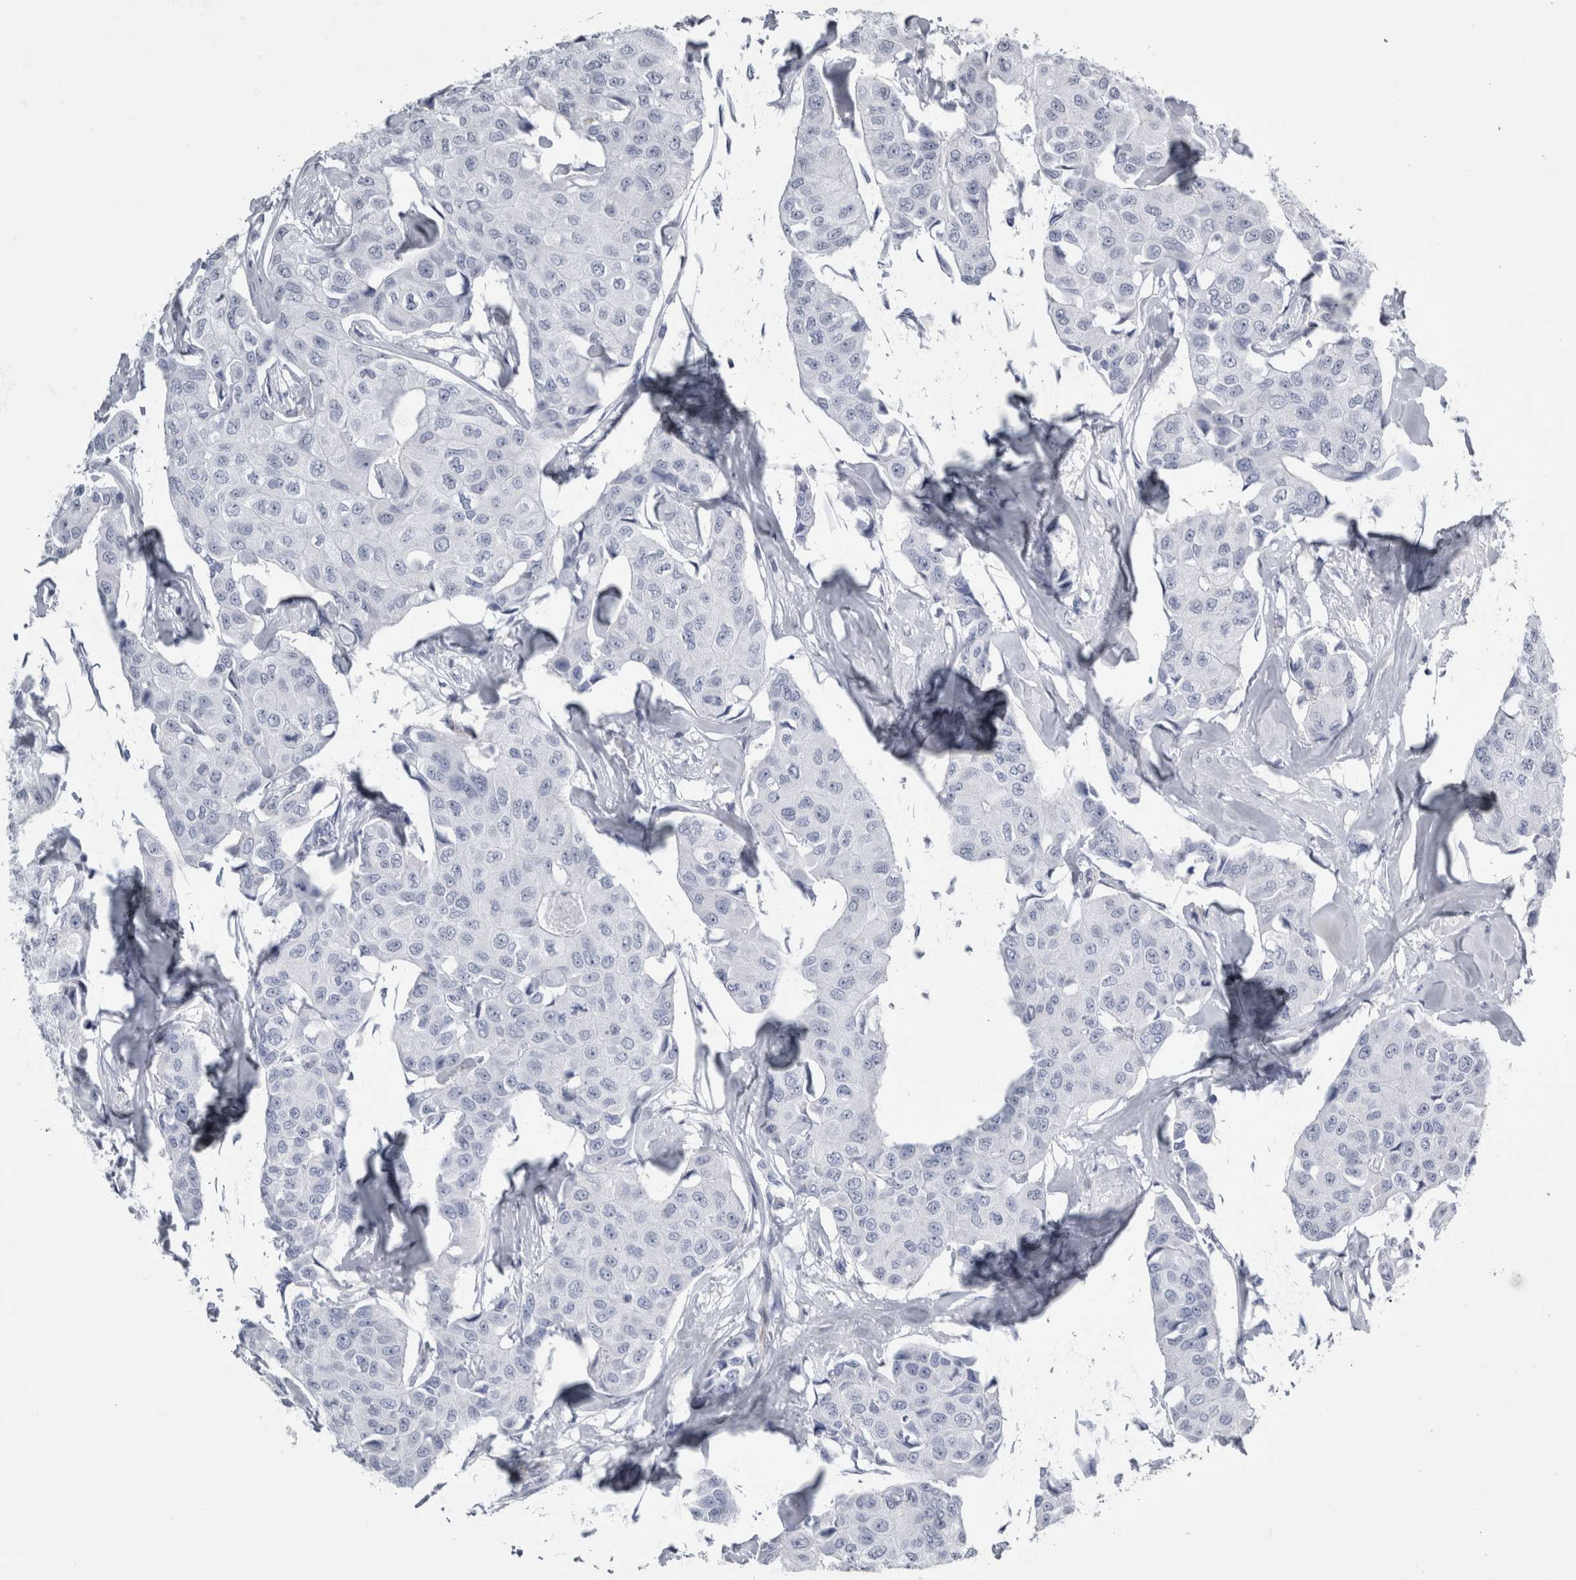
{"staining": {"intensity": "negative", "quantity": "none", "location": "none"}, "tissue": "breast cancer", "cell_type": "Tumor cells", "image_type": "cancer", "snomed": [{"axis": "morphology", "description": "Duct carcinoma"}, {"axis": "topography", "description": "Breast"}], "caption": "DAB immunohistochemical staining of human breast cancer reveals no significant staining in tumor cells.", "gene": "VWDE", "patient": {"sex": "female", "age": 80}}